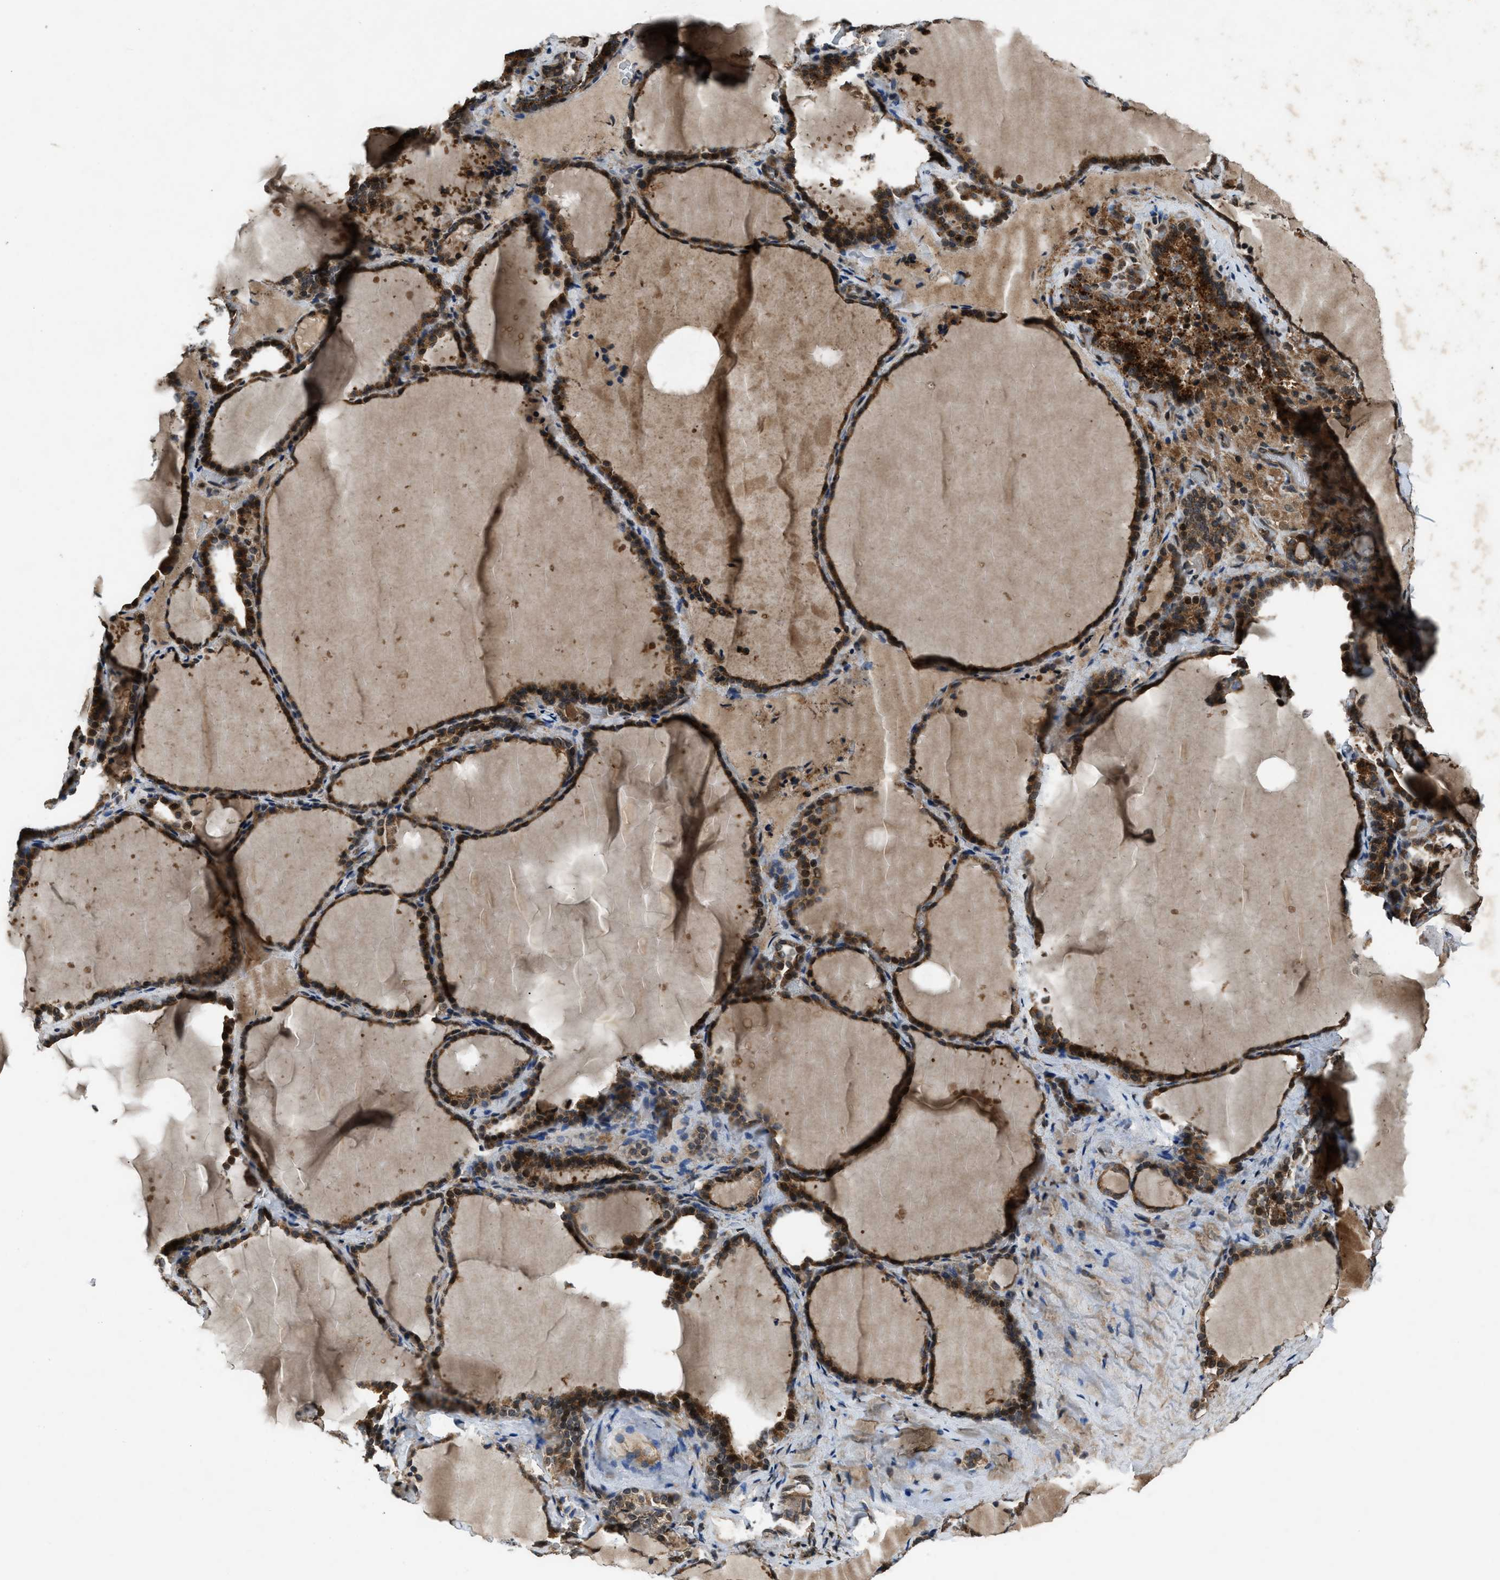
{"staining": {"intensity": "strong", "quantity": ">75%", "location": "cytoplasmic/membranous"}, "tissue": "thyroid gland", "cell_type": "Glandular cells", "image_type": "normal", "snomed": [{"axis": "morphology", "description": "Normal tissue, NOS"}, {"axis": "topography", "description": "Thyroid gland"}], "caption": "Immunohistochemistry (IHC) photomicrograph of unremarkable thyroid gland: human thyroid gland stained using IHC displays high levels of strong protein expression localized specifically in the cytoplasmic/membranous of glandular cells, appearing as a cytoplasmic/membranous brown color.", "gene": "RPS6KB1", "patient": {"sex": "female", "age": 28}}